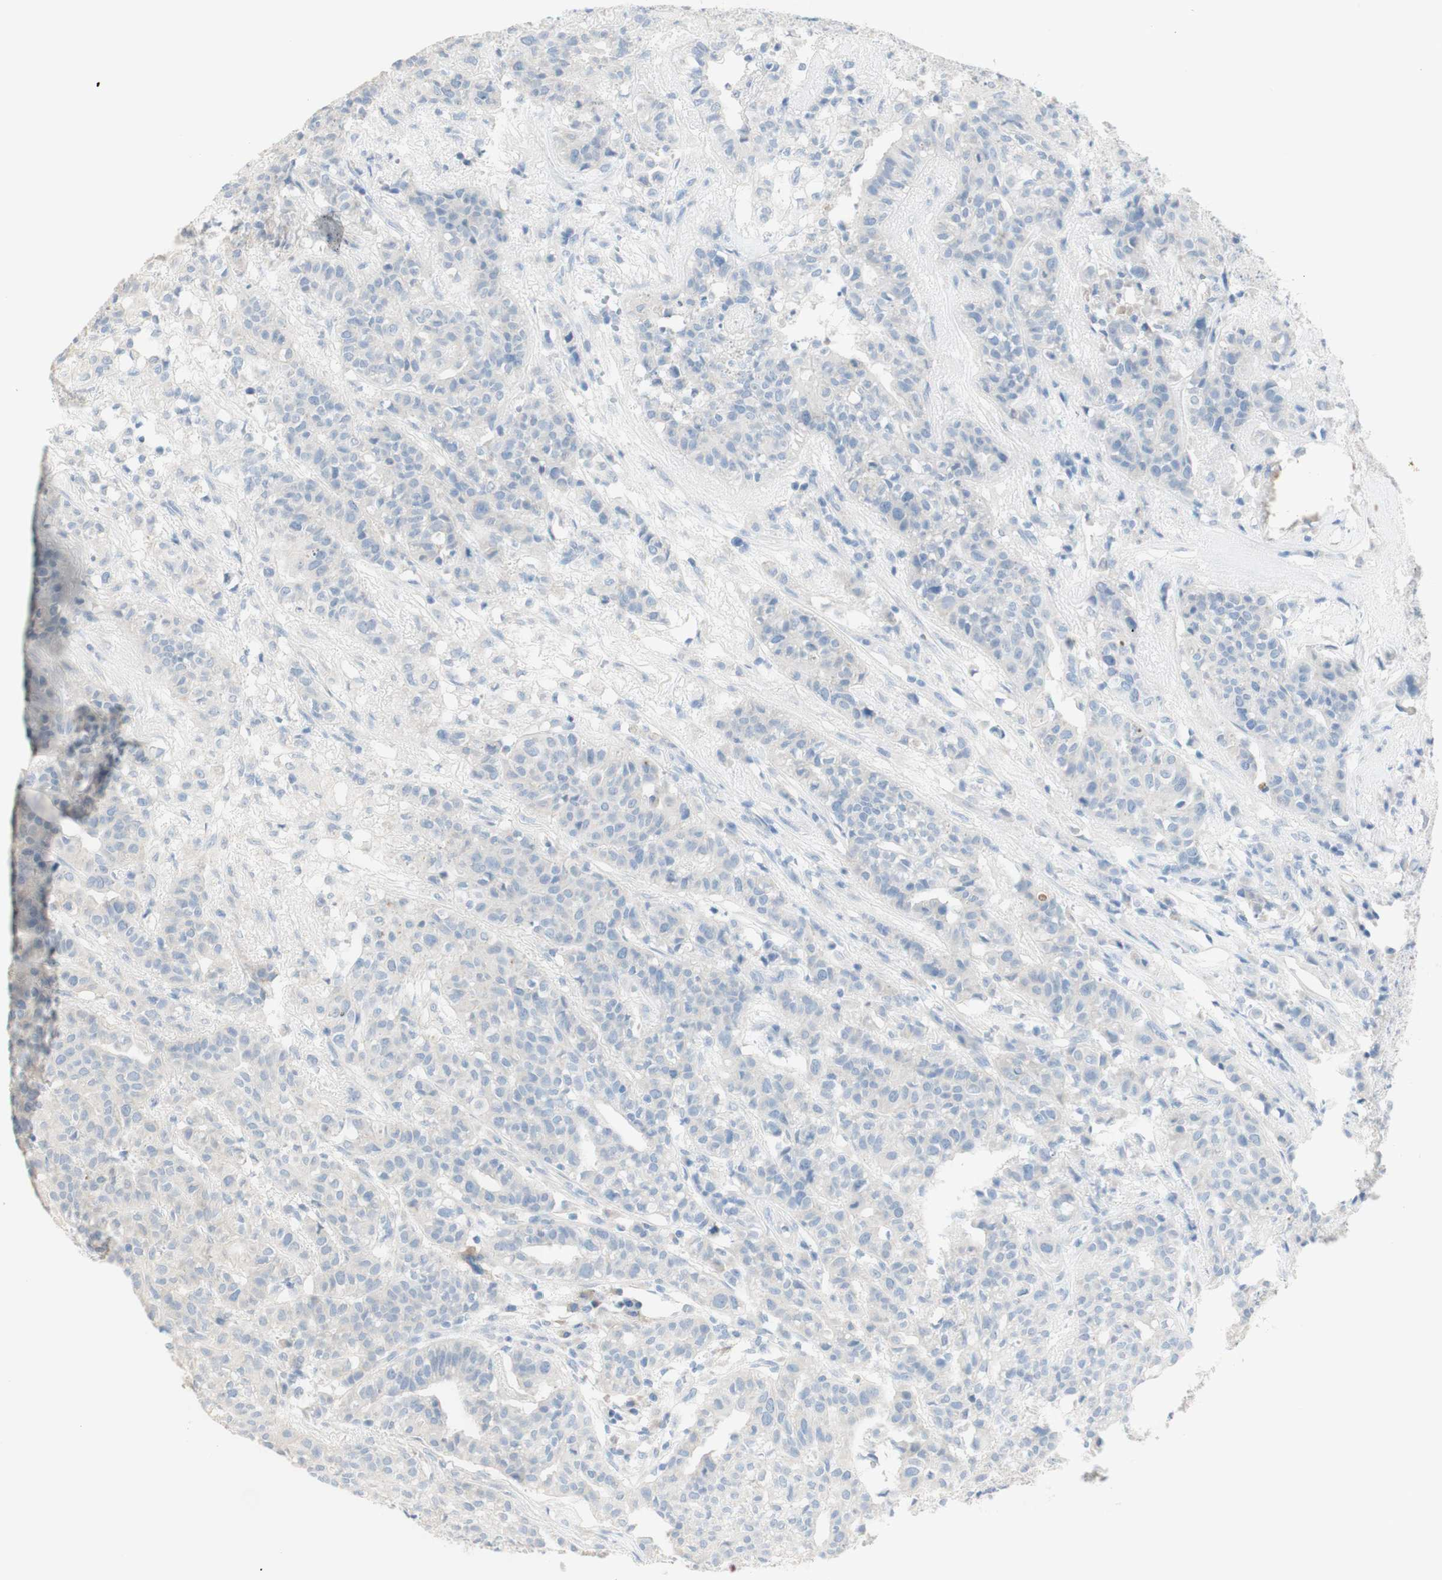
{"staining": {"intensity": "negative", "quantity": "none", "location": "none"}, "tissue": "head and neck cancer", "cell_type": "Tumor cells", "image_type": "cancer", "snomed": [{"axis": "morphology", "description": "Adenocarcinoma, NOS"}, {"axis": "topography", "description": "Salivary gland"}, {"axis": "topography", "description": "Head-Neck"}], "caption": "IHC image of neoplastic tissue: human adenocarcinoma (head and neck) stained with DAB demonstrates no significant protein positivity in tumor cells.", "gene": "ART3", "patient": {"sex": "female", "age": 65}}